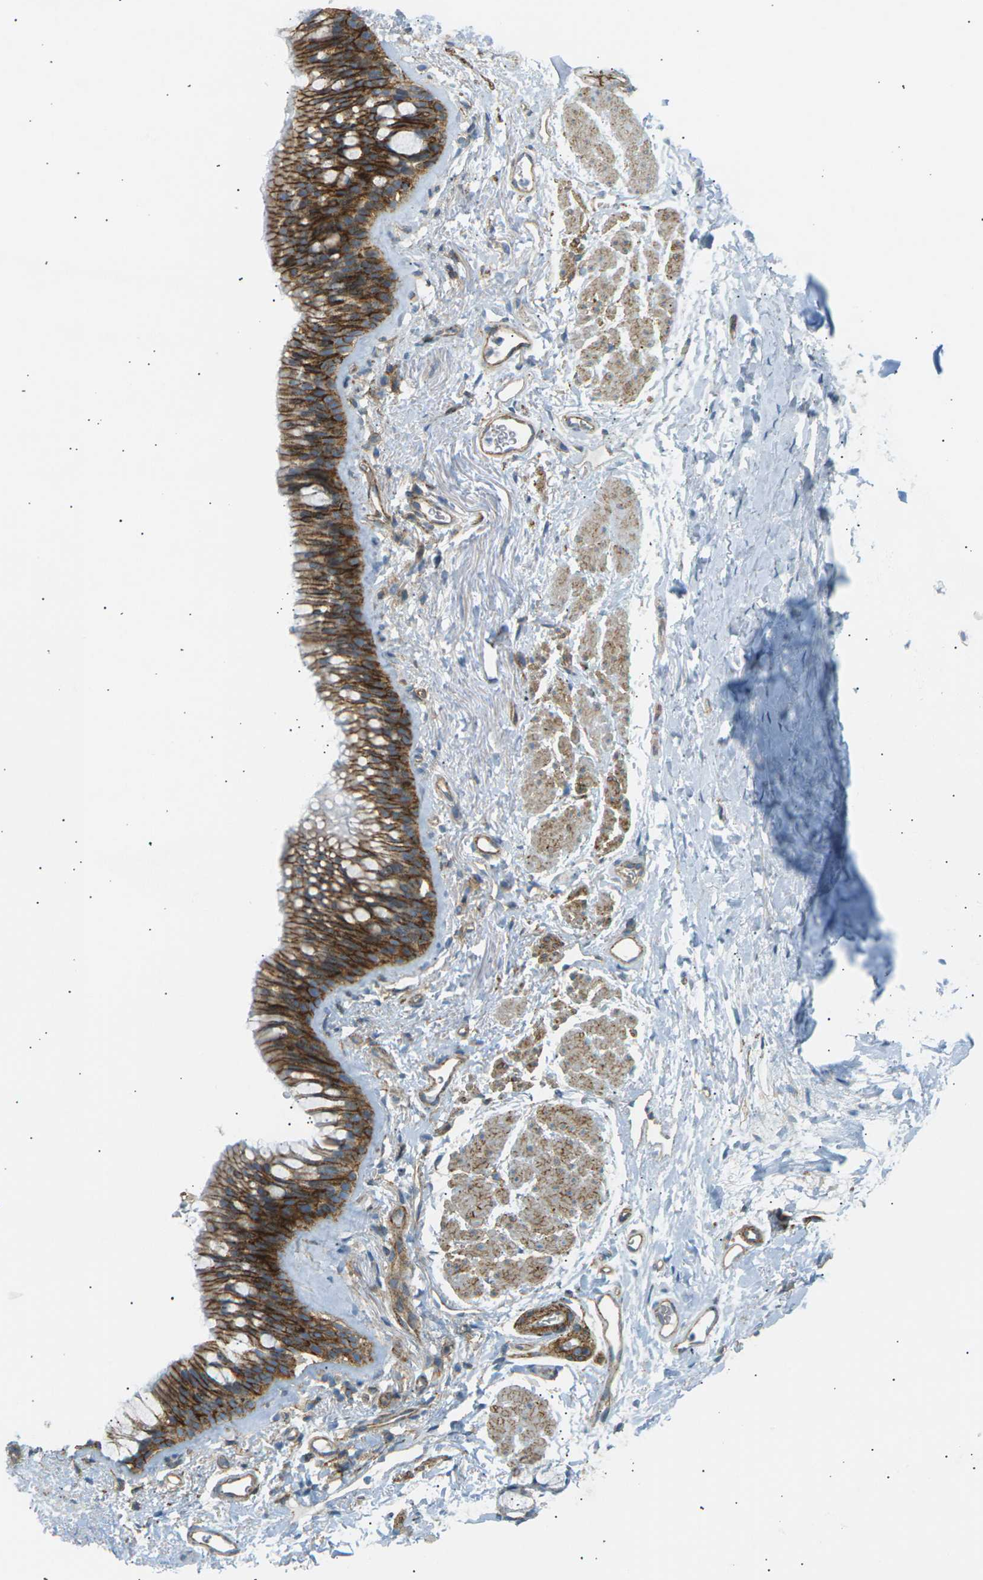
{"staining": {"intensity": "weak", "quantity": ">75%", "location": "cytoplasmic/membranous"}, "tissue": "adipose tissue", "cell_type": "Adipocytes", "image_type": "normal", "snomed": [{"axis": "morphology", "description": "Normal tissue, NOS"}, {"axis": "topography", "description": "Cartilage tissue"}, {"axis": "topography", "description": "Bronchus"}], "caption": "Immunohistochemistry of normal human adipose tissue exhibits low levels of weak cytoplasmic/membranous staining in approximately >75% of adipocytes. Immunohistochemistry (ihc) stains the protein in brown and the nuclei are stained blue.", "gene": "ATP2B4", "patient": {"sex": "female", "age": 53}}